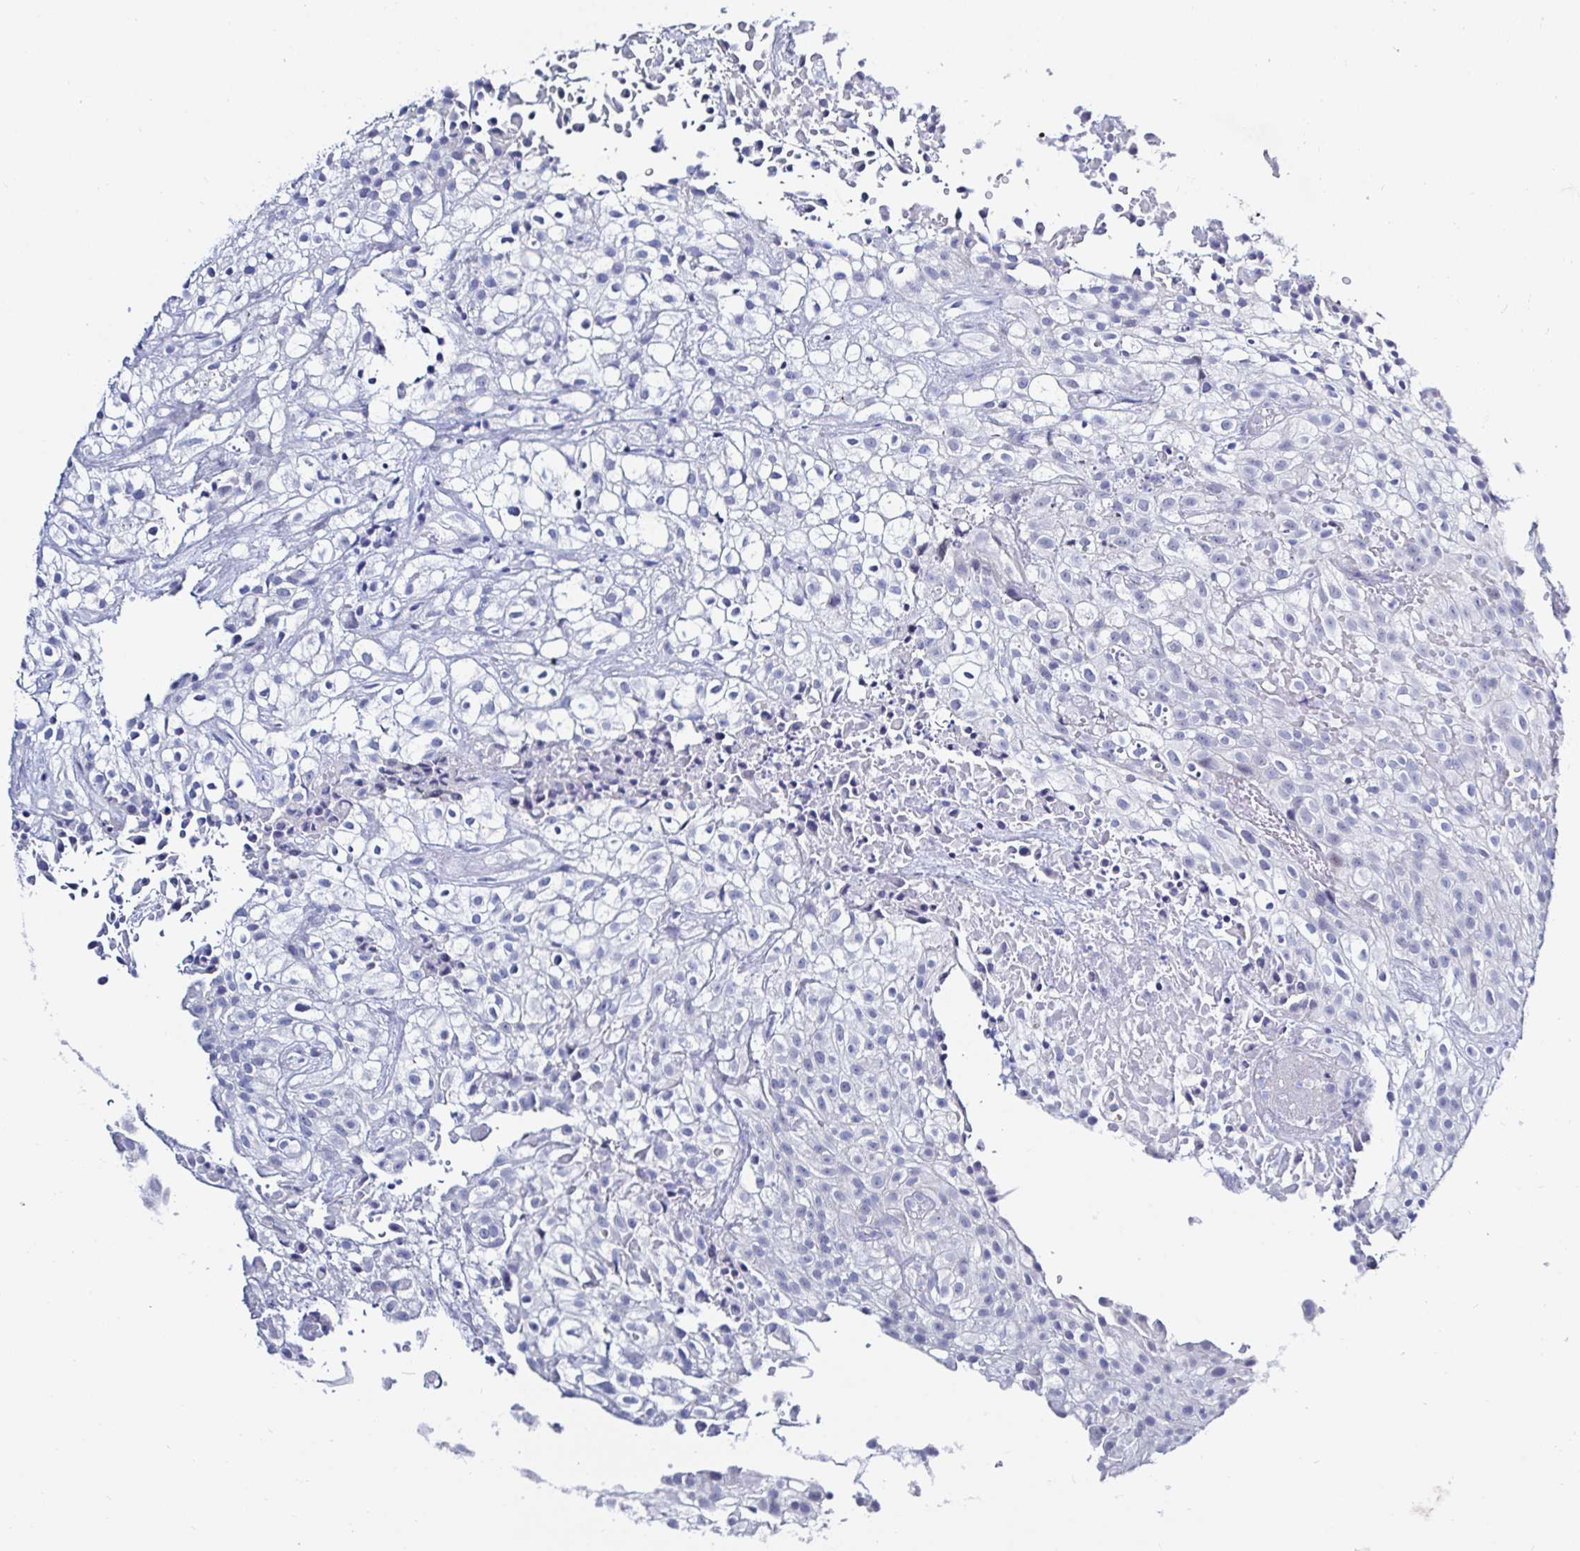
{"staining": {"intensity": "negative", "quantity": "none", "location": "none"}, "tissue": "urothelial cancer", "cell_type": "Tumor cells", "image_type": "cancer", "snomed": [{"axis": "morphology", "description": "Urothelial carcinoma, High grade"}, {"axis": "topography", "description": "Urinary bladder"}], "caption": "Immunohistochemical staining of human urothelial carcinoma (high-grade) exhibits no significant staining in tumor cells. Nuclei are stained in blue.", "gene": "OR10K1", "patient": {"sex": "male", "age": 56}}